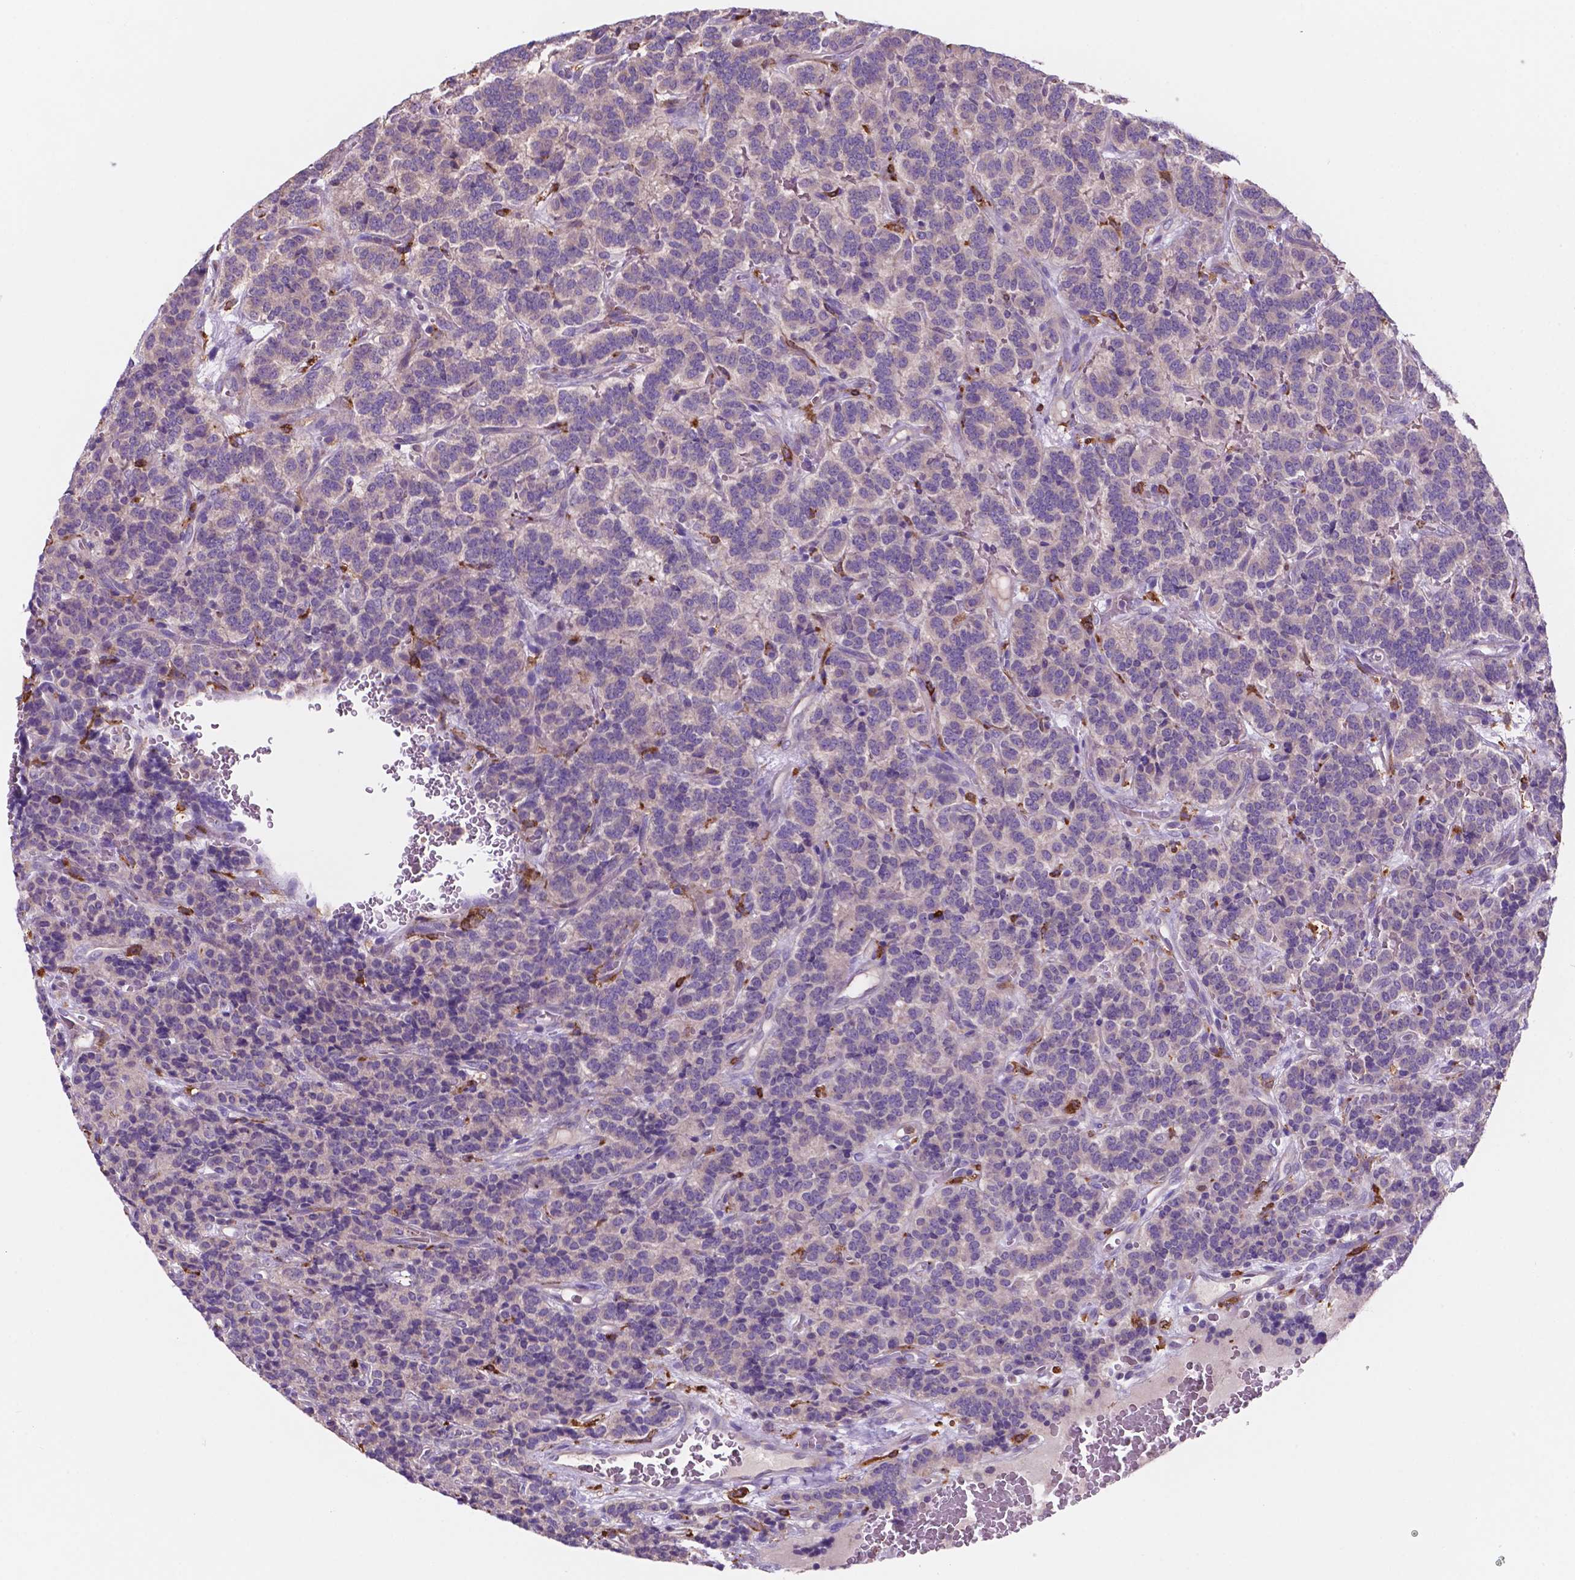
{"staining": {"intensity": "negative", "quantity": "none", "location": "none"}, "tissue": "carcinoid", "cell_type": "Tumor cells", "image_type": "cancer", "snomed": [{"axis": "morphology", "description": "Carcinoid, malignant, NOS"}, {"axis": "topography", "description": "Pancreas"}], "caption": "Immunohistochemistry (IHC) micrograph of human malignant carcinoid stained for a protein (brown), which demonstrates no expression in tumor cells.", "gene": "MKRN2OS", "patient": {"sex": "male", "age": 36}}